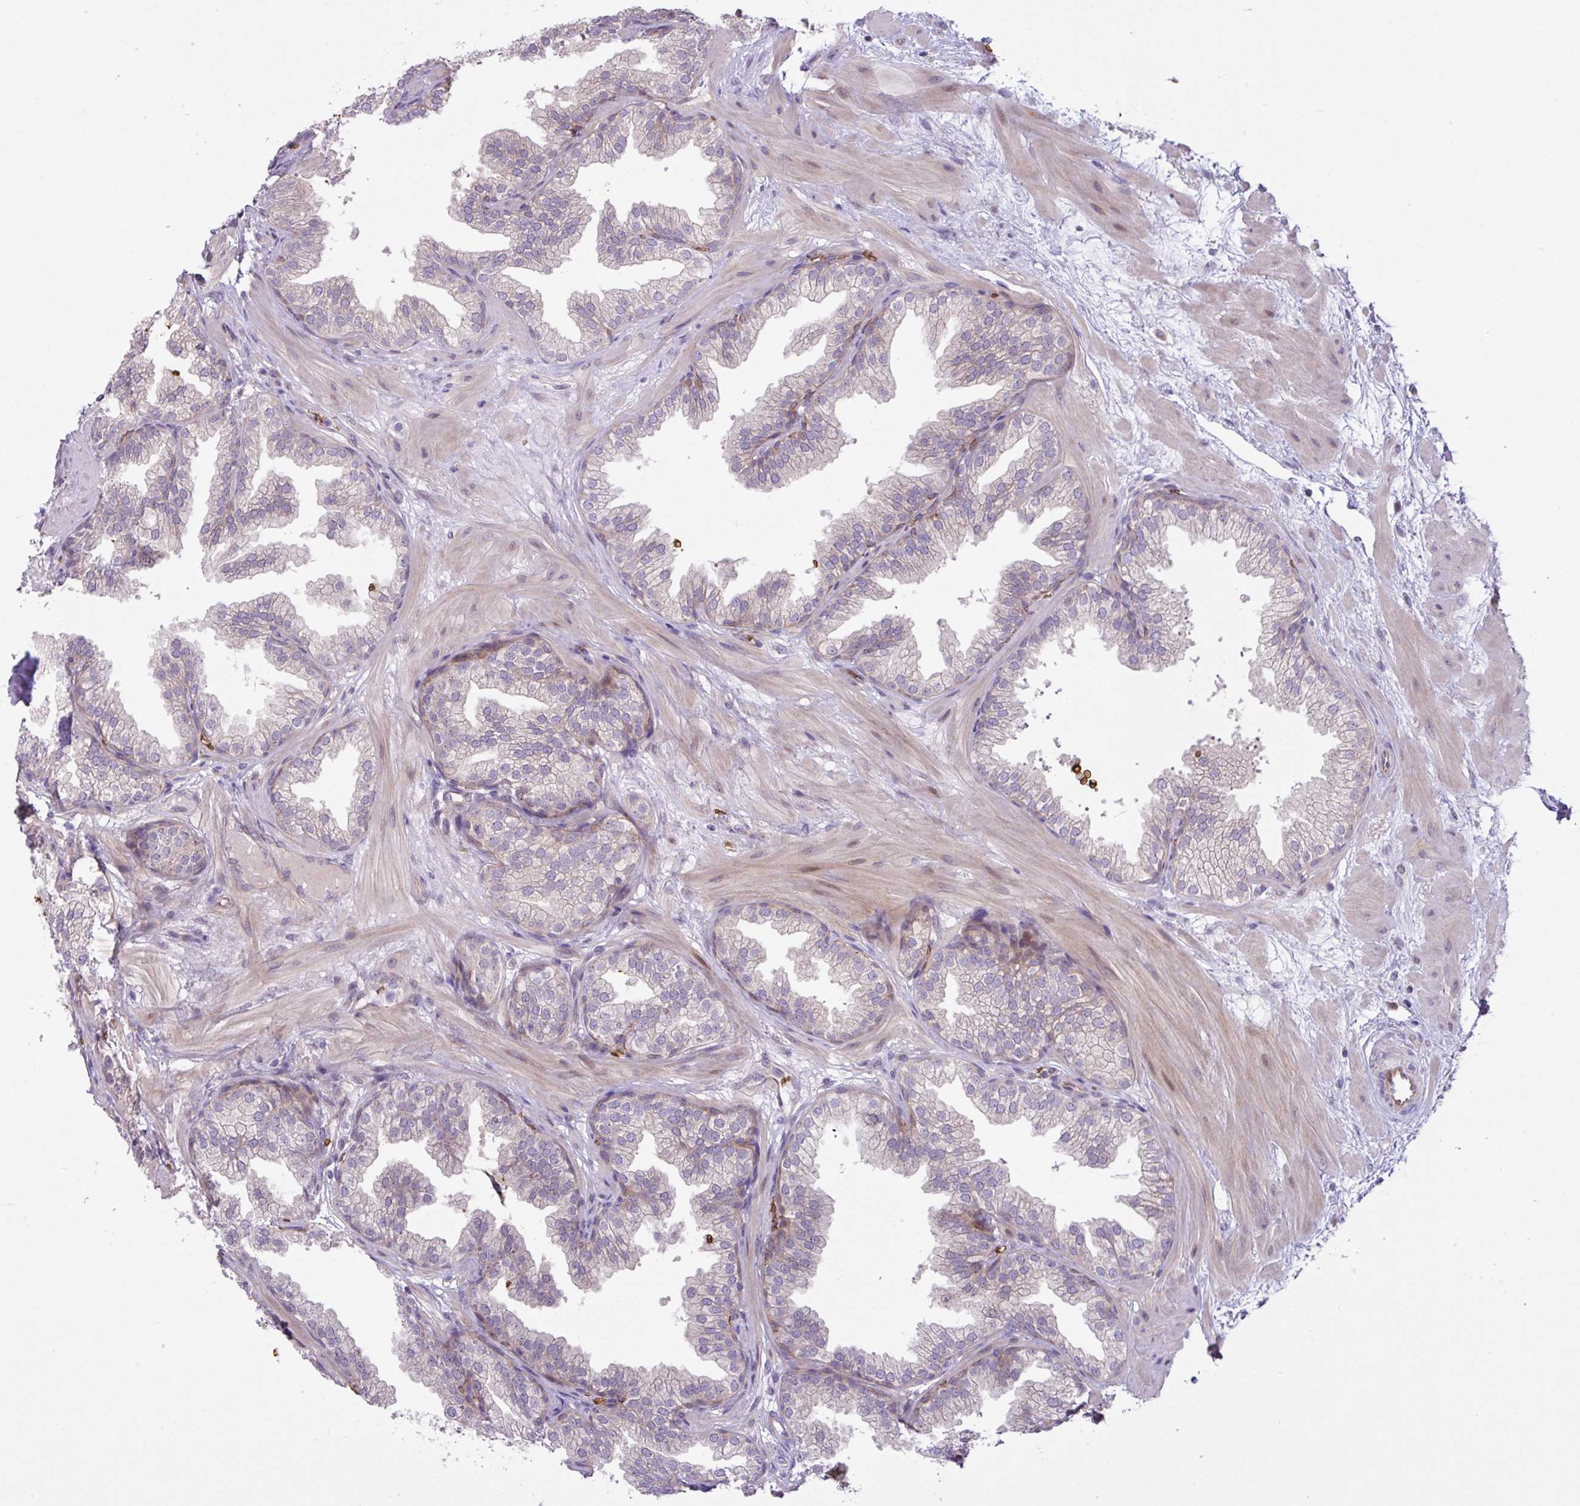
{"staining": {"intensity": "weak", "quantity": "<25%", "location": "cytoplasmic/membranous"}, "tissue": "prostate", "cell_type": "Glandular cells", "image_type": "normal", "snomed": [{"axis": "morphology", "description": "Normal tissue, NOS"}, {"axis": "topography", "description": "Prostate"}], "caption": "Immunohistochemistry (IHC) image of normal prostate: prostate stained with DAB displays no significant protein expression in glandular cells.", "gene": "RAD21L1", "patient": {"sex": "male", "age": 37}}